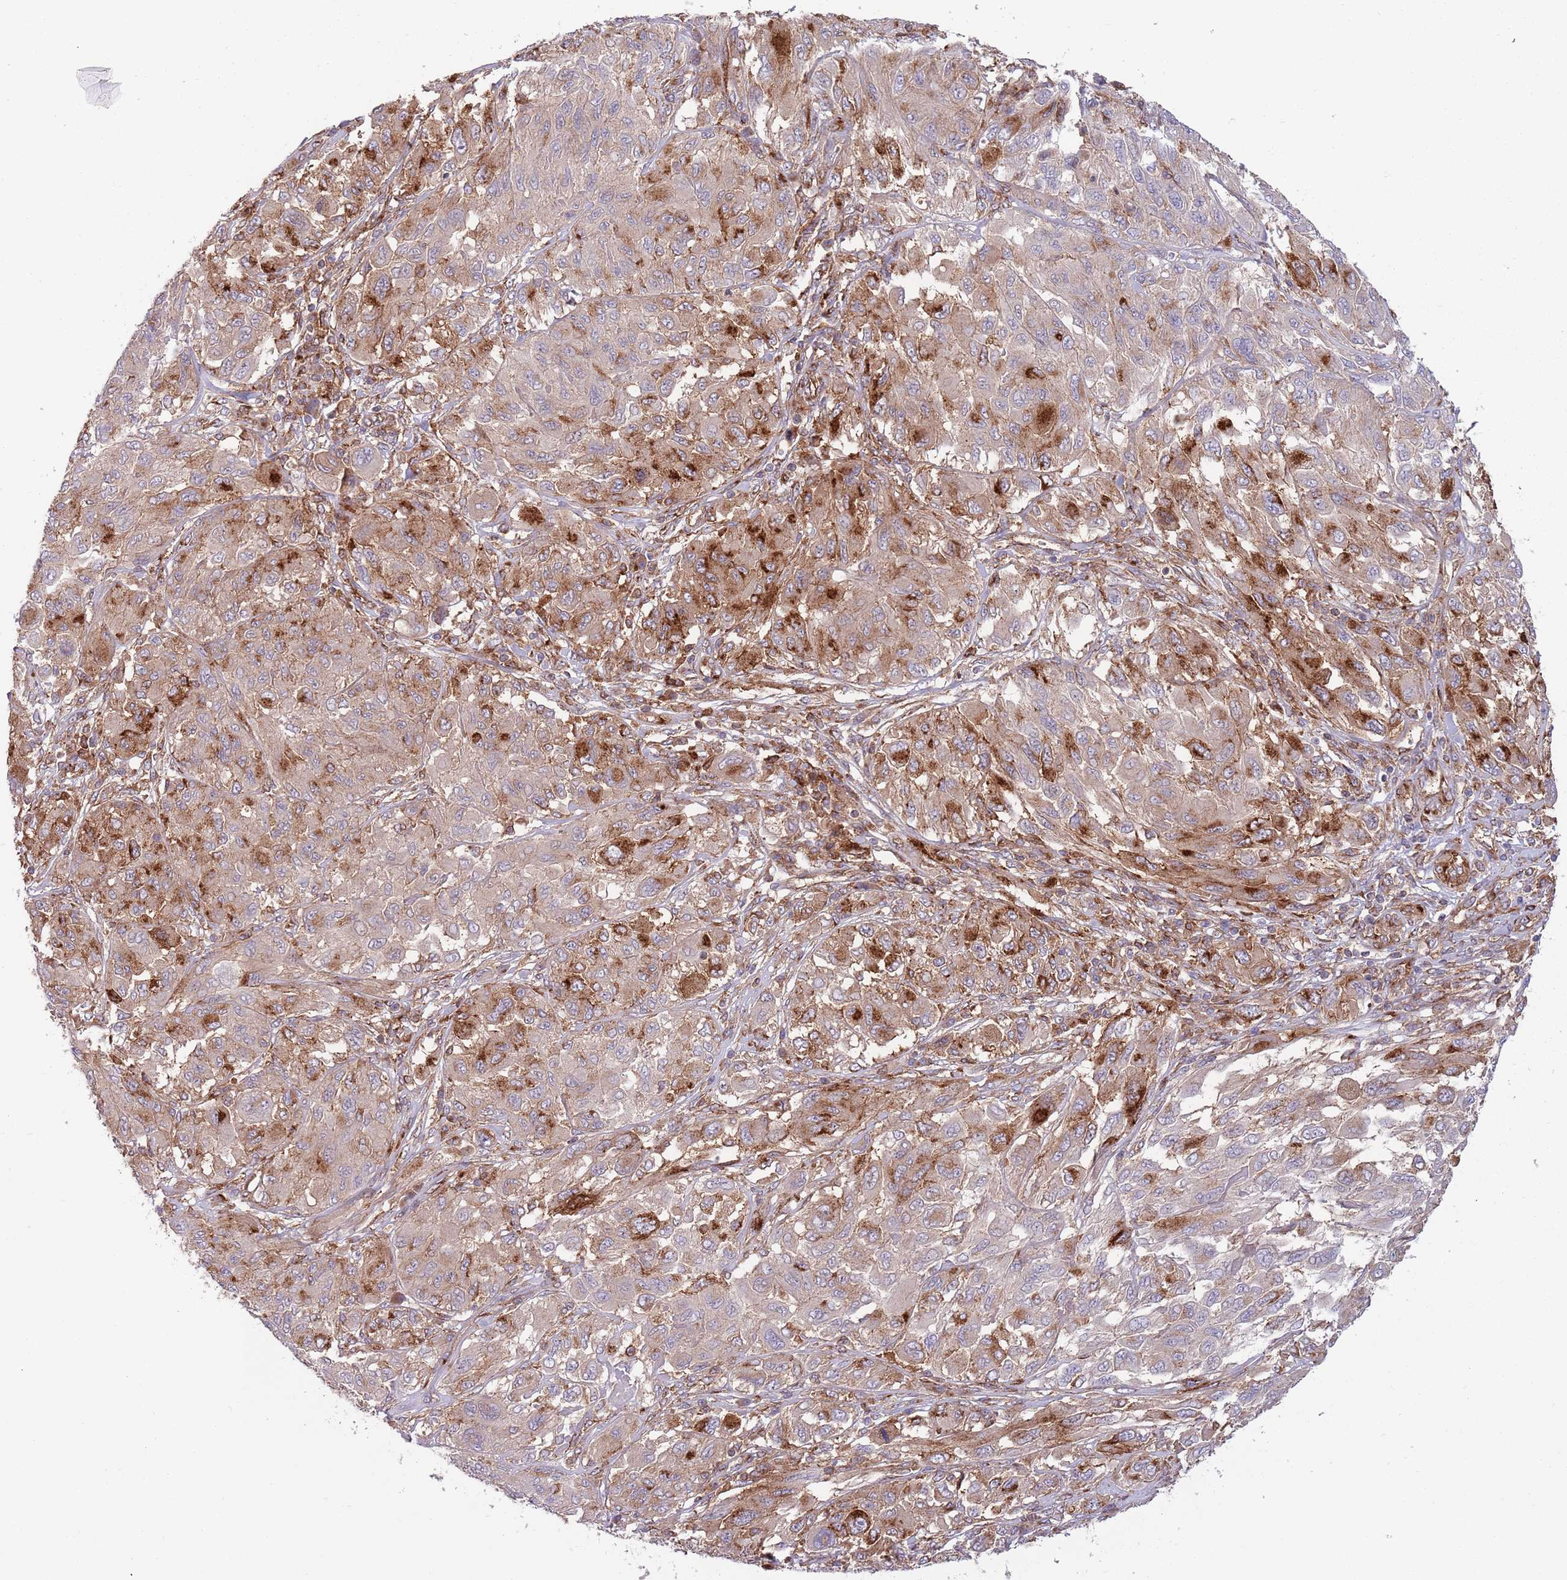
{"staining": {"intensity": "strong", "quantity": "<25%", "location": "cytoplasmic/membranous"}, "tissue": "melanoma", "cell_type": "Tumor cells", "image_type": "cancer", "snomed": [{"axis": "morphology", "description": "Malignant melanoma, NOS"}, {"axis": "topography", "description": "Skin"}], "caption": "Immunohistochemistry (IHC) histopathology image of human malignant melanoma stained for a protein (brown), which shows medium levels of strong cytoplasmic/membranous staining in approximately <25% of tumor cells.", "gene": "BTBD7", "patient": {"sex": "female", "age": 91}}